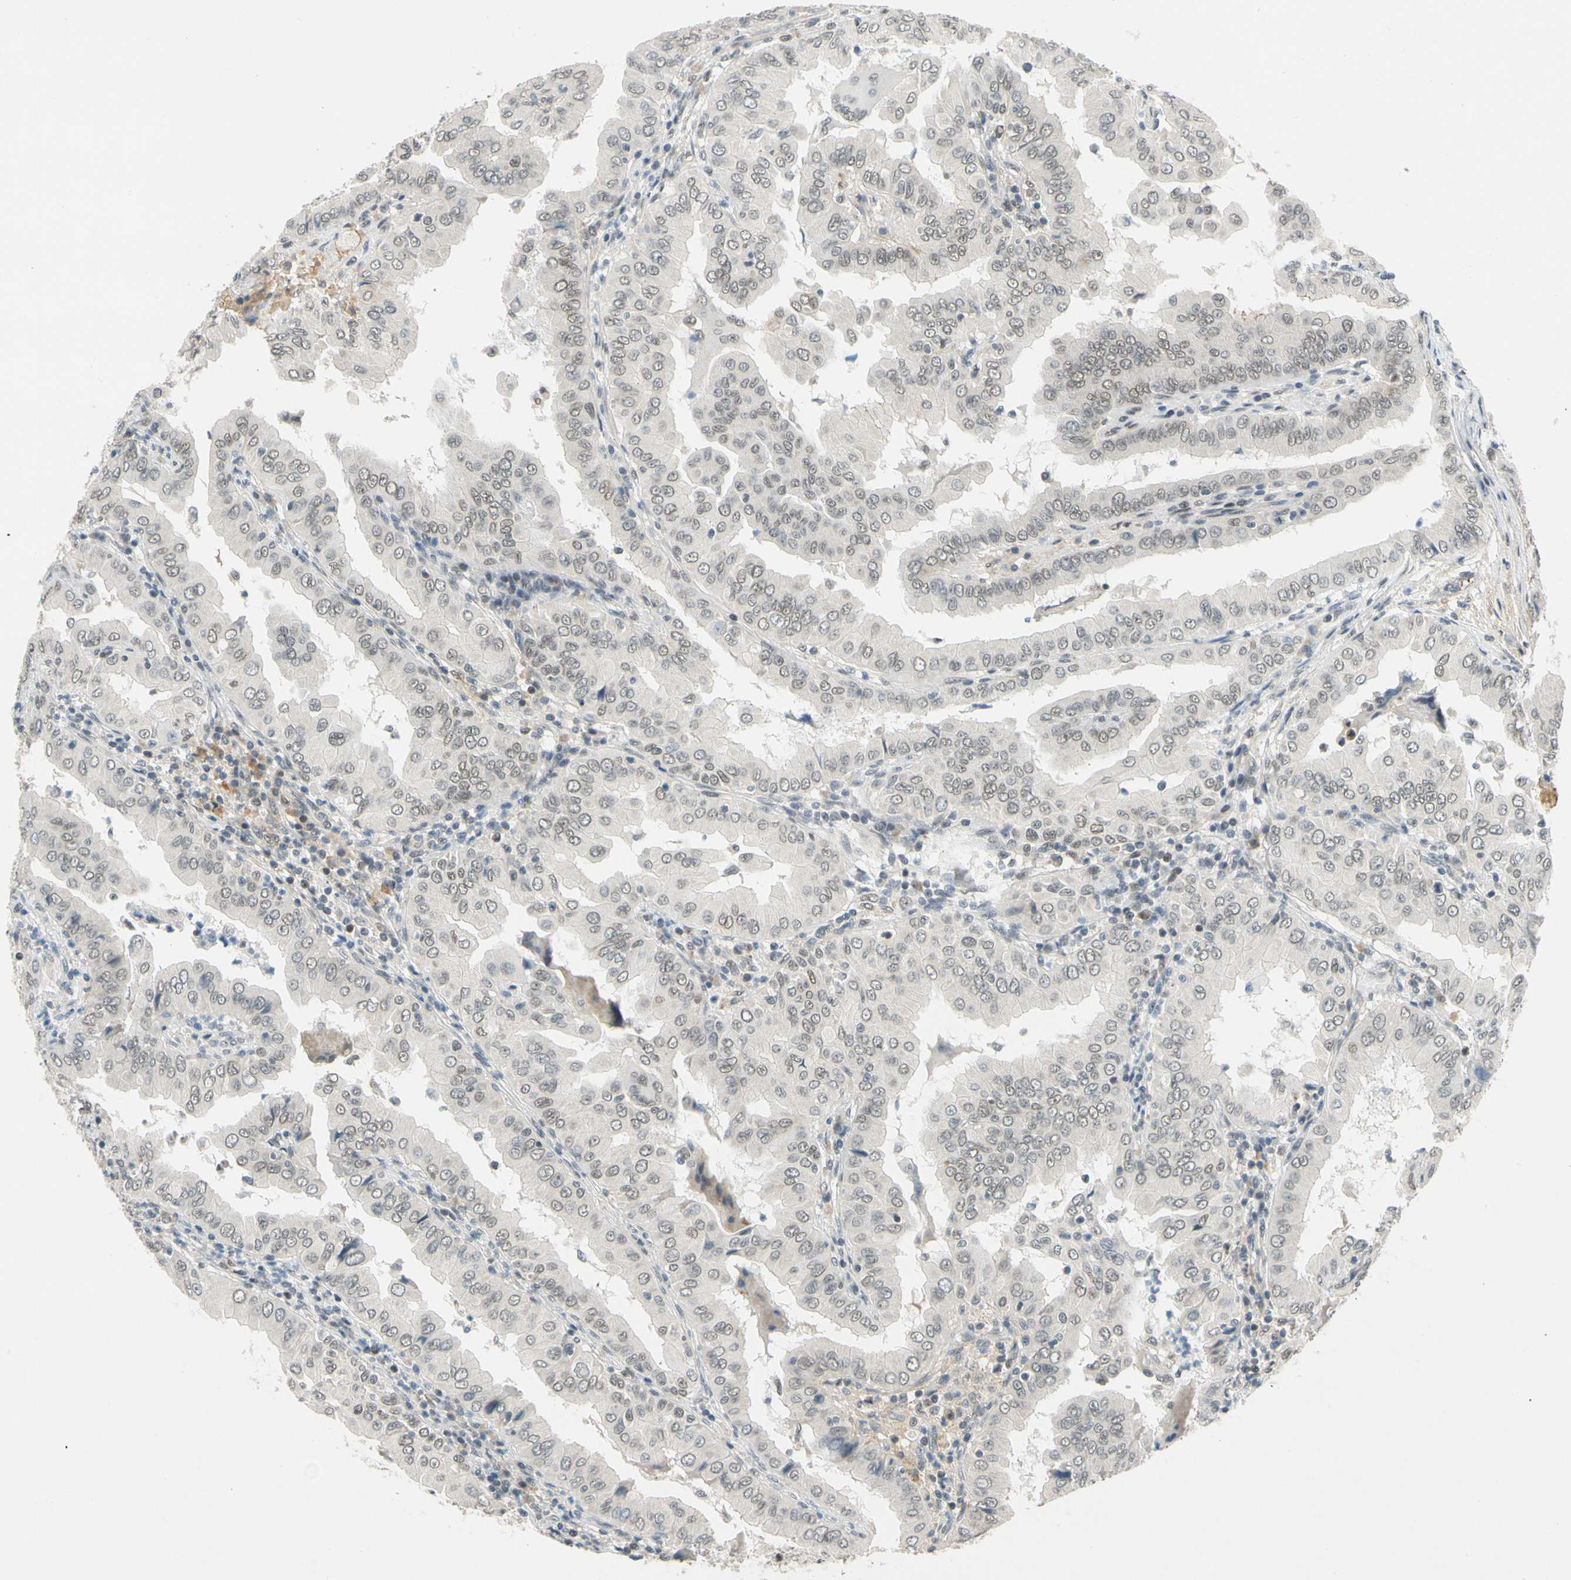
{"staining": {"intensity": "negative", "quantity": "none", "location": "none"}, "tissue": "thyroid cancer", "cell_type": "Tumor cells", "image_type": "cancer", "snomed": [{"axis": "morphology", "description": "Papillary adenocarcinoma, NOS"}, {"axis": "topography", "description": "Thyroid gland"}], "caption": "Tumor cells show no significant protein expression in thyroid cancer. (Brightfield microscopy of DAB (3,3'-diaminobenzidine) immunohistochemistry at high magnification).", "gene": "POGZ", "patient": {"sex": "male", "age": 33}}